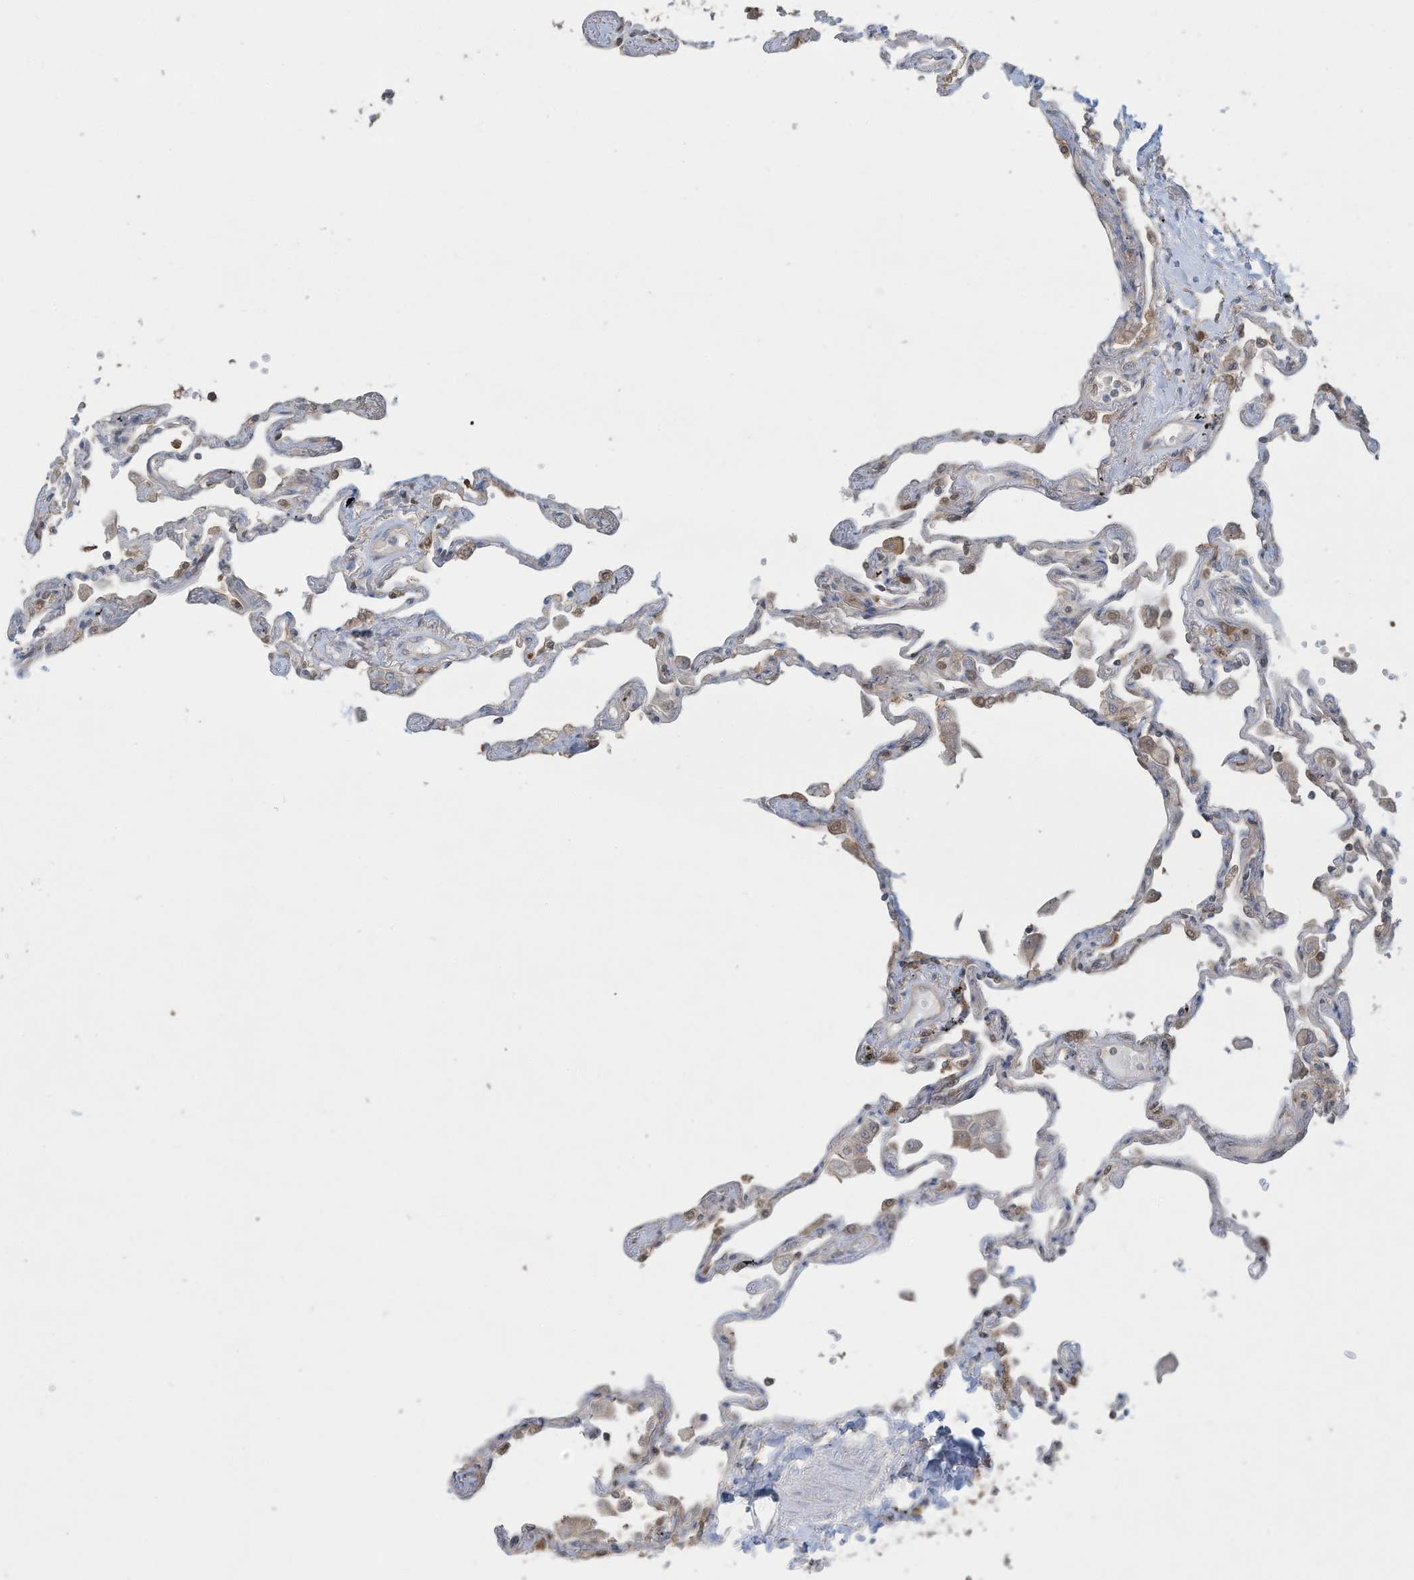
{"staining": {"intensity": "weak", "quantity": "<25%", "location": "cytoplasmic/membranous"}, "tissue": "lung", "cell_type": "Alveolar cells", "image_type": "normal", "snomed": [{"axis": "morphology", "description": "Normal tissue, NOS"}, {"axis": "topography", "description": "Lung"}], "caption": "A high-resolution image shows IHC staining of unremarkable lung, which demonstrates no significant positivity in alveolar cells.", "gene": "OLA1", "patient": {"sex": "female", "age": 67}}